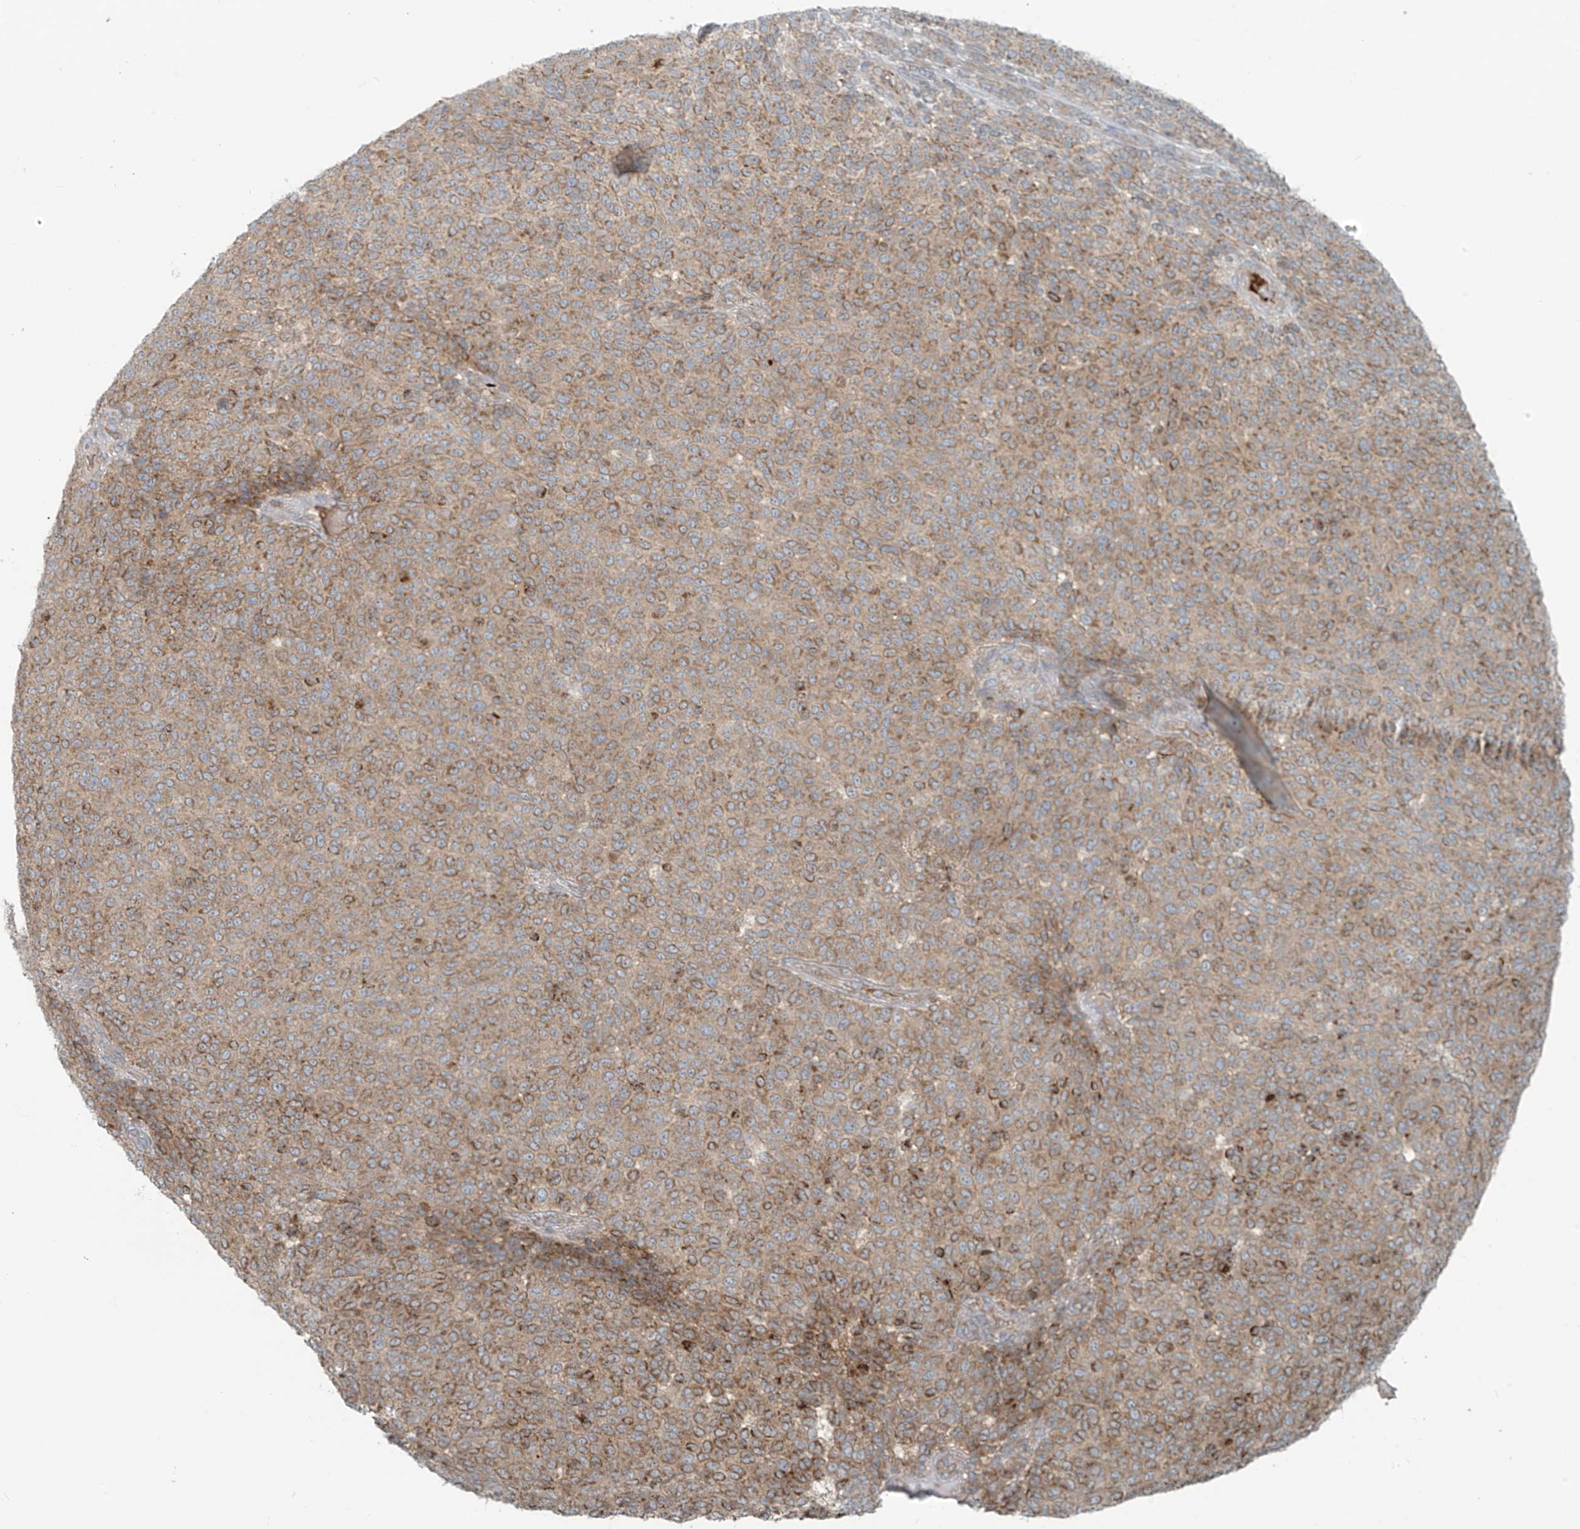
{"staining": {"intensity": "moderate", "quantity": "25%-75%", "location": "cytoplasmic/membranous"}, "tissue": "melanoma", "cell_type": "Tumor cells", "image_type": "cancer", "snomed": [{"axis": "morphology", "description": "Malignant melanoma, NOS"}, {"axis": "topography", "description": "Skin"}], "caption": "Immunohistochemistry (IHC) histopathology image of malignant melanoma stained for a protein (brown), which reveals medium levels of moderate cytoplasmic/membranous staining in approximately 25%-75% of tumor cells.", "gene": "LZTS3", "patient": {"sex": "male", "age": 49}}